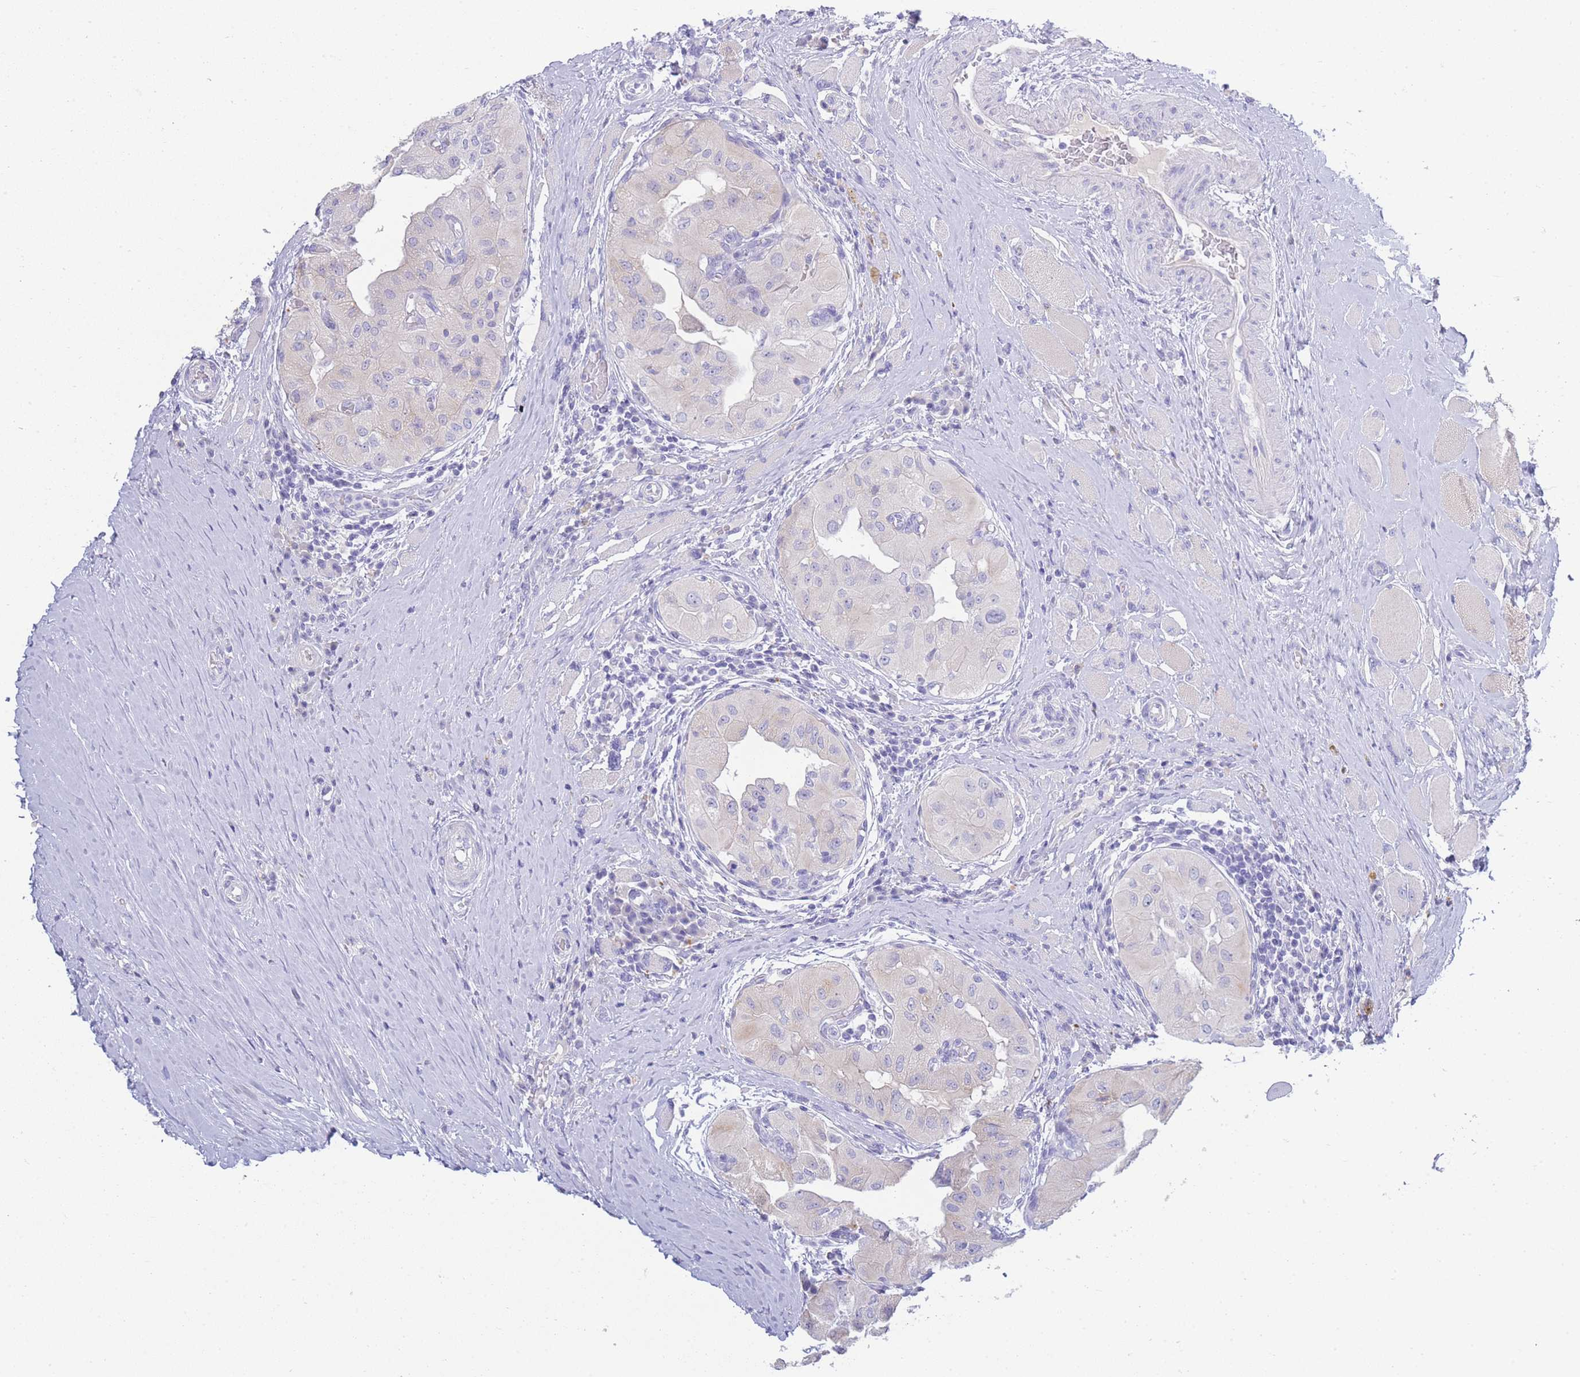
{"staining": {"intensity": "negative", "quantity": "none", "location": "none"}, "tissue": "thyroid cancer", "cell_type": "Tumor cells", "image_type": "cancer", "snomed": [{"axis": "morphology", "description": "Papillary adenocarcinoma, NOS"}, {"axis": "topography", "description": "Thyroid gland"}], "caption": "The immunohistochemistry (IHC) micrograph has no significant expression in tumor cells of thyroid cancer tissue. (Immunohistochemistry (ihc), brightfield microscopy, high magnification).", "gene": "LRRC37A", "patient": {"sex": "female", "age": 59}}